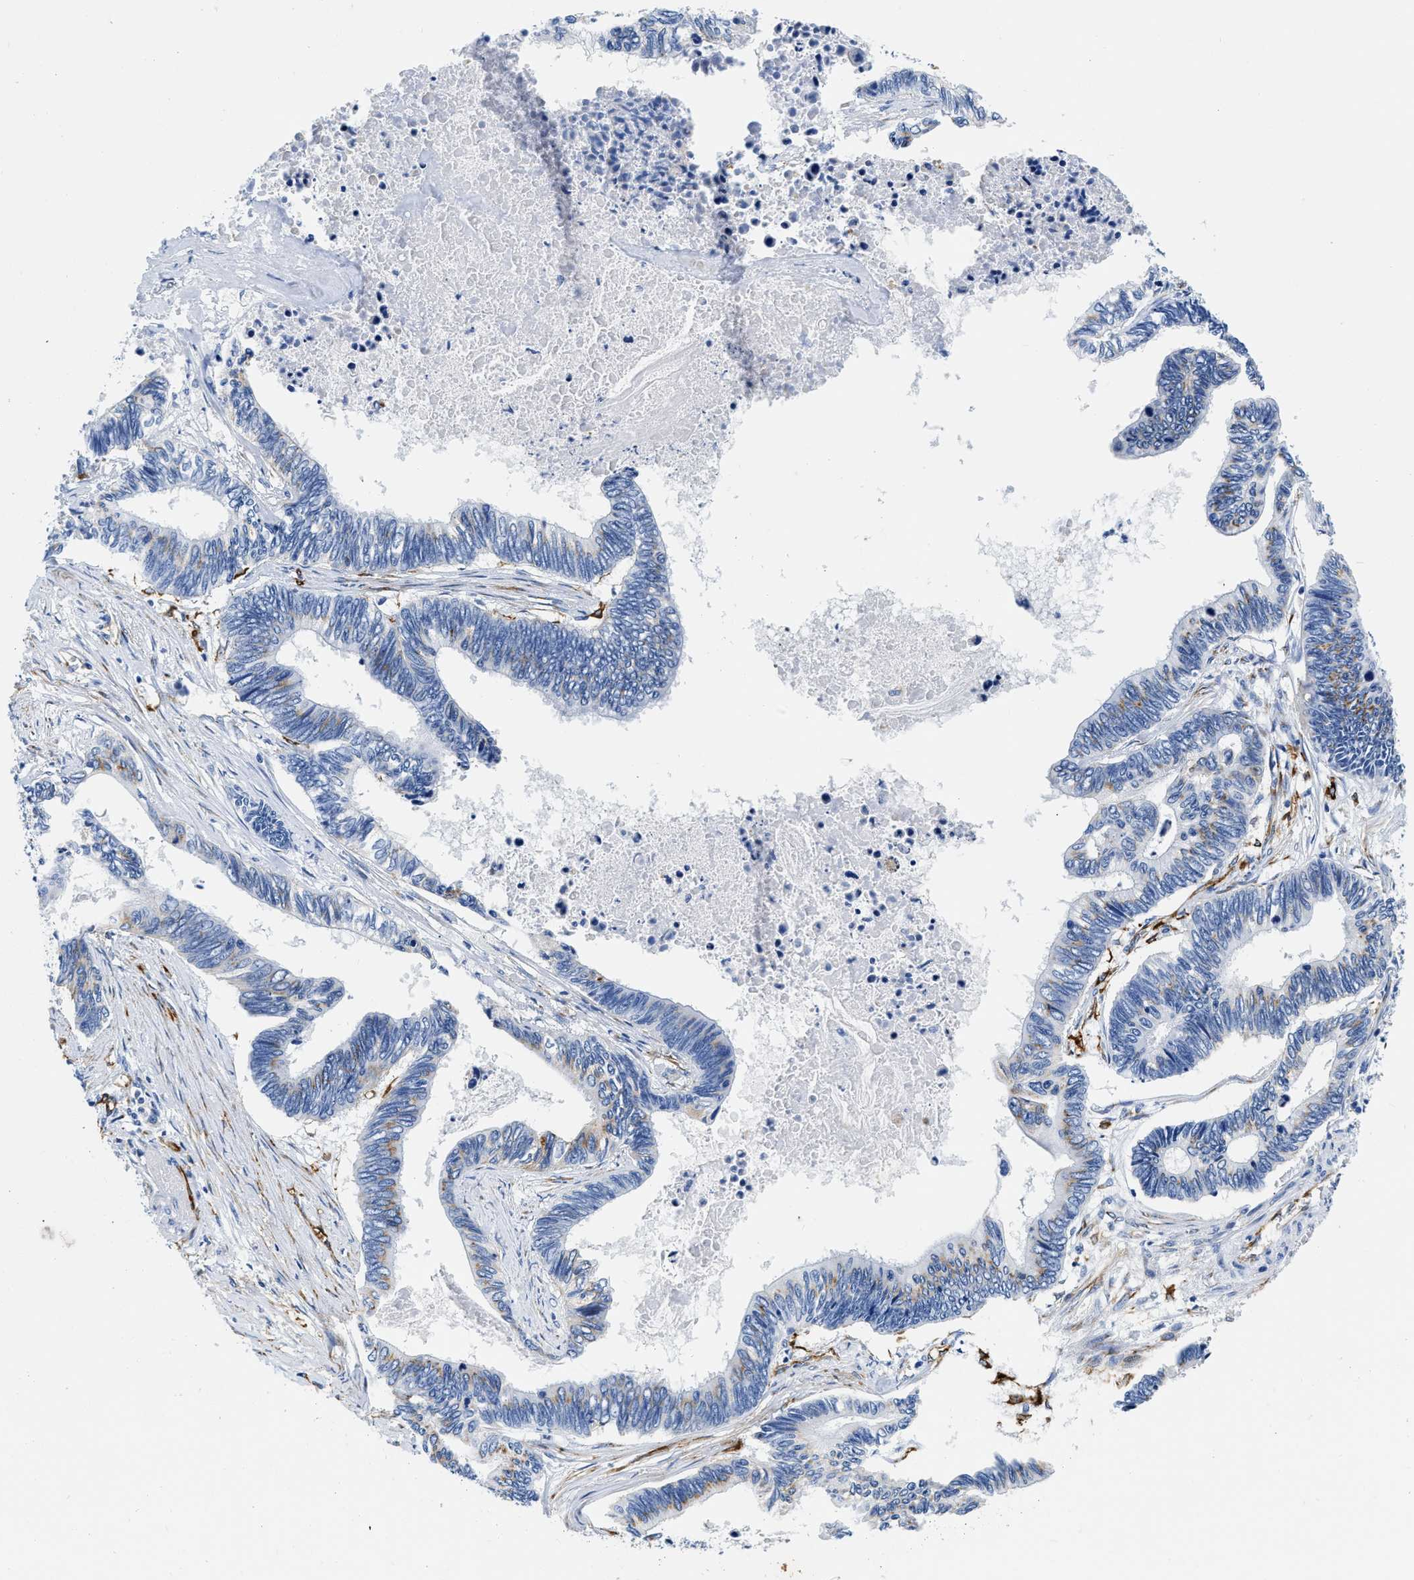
{"staining": {"intensity": "negative", "quantity": "none", "location": "none"}, "tissue": "pancreatic cancer", "cell_type": "Tumor cells", "image_type": "cancer", "snomed": [{"axis": "morphology", "description": "Adenocarcinoma, NOS"}, {"axis": "topography", "description": "Pancreas"}], "caption": "Pancreatic cancer (adenocarcinoma) was stained to show a protein in brown. There is no significant expression in tumor cells. (Brightfield microscopy of DAB IHC at high magnification).", "gene": "TVP23B", "patient": {"sex": "female", "age": 70}}